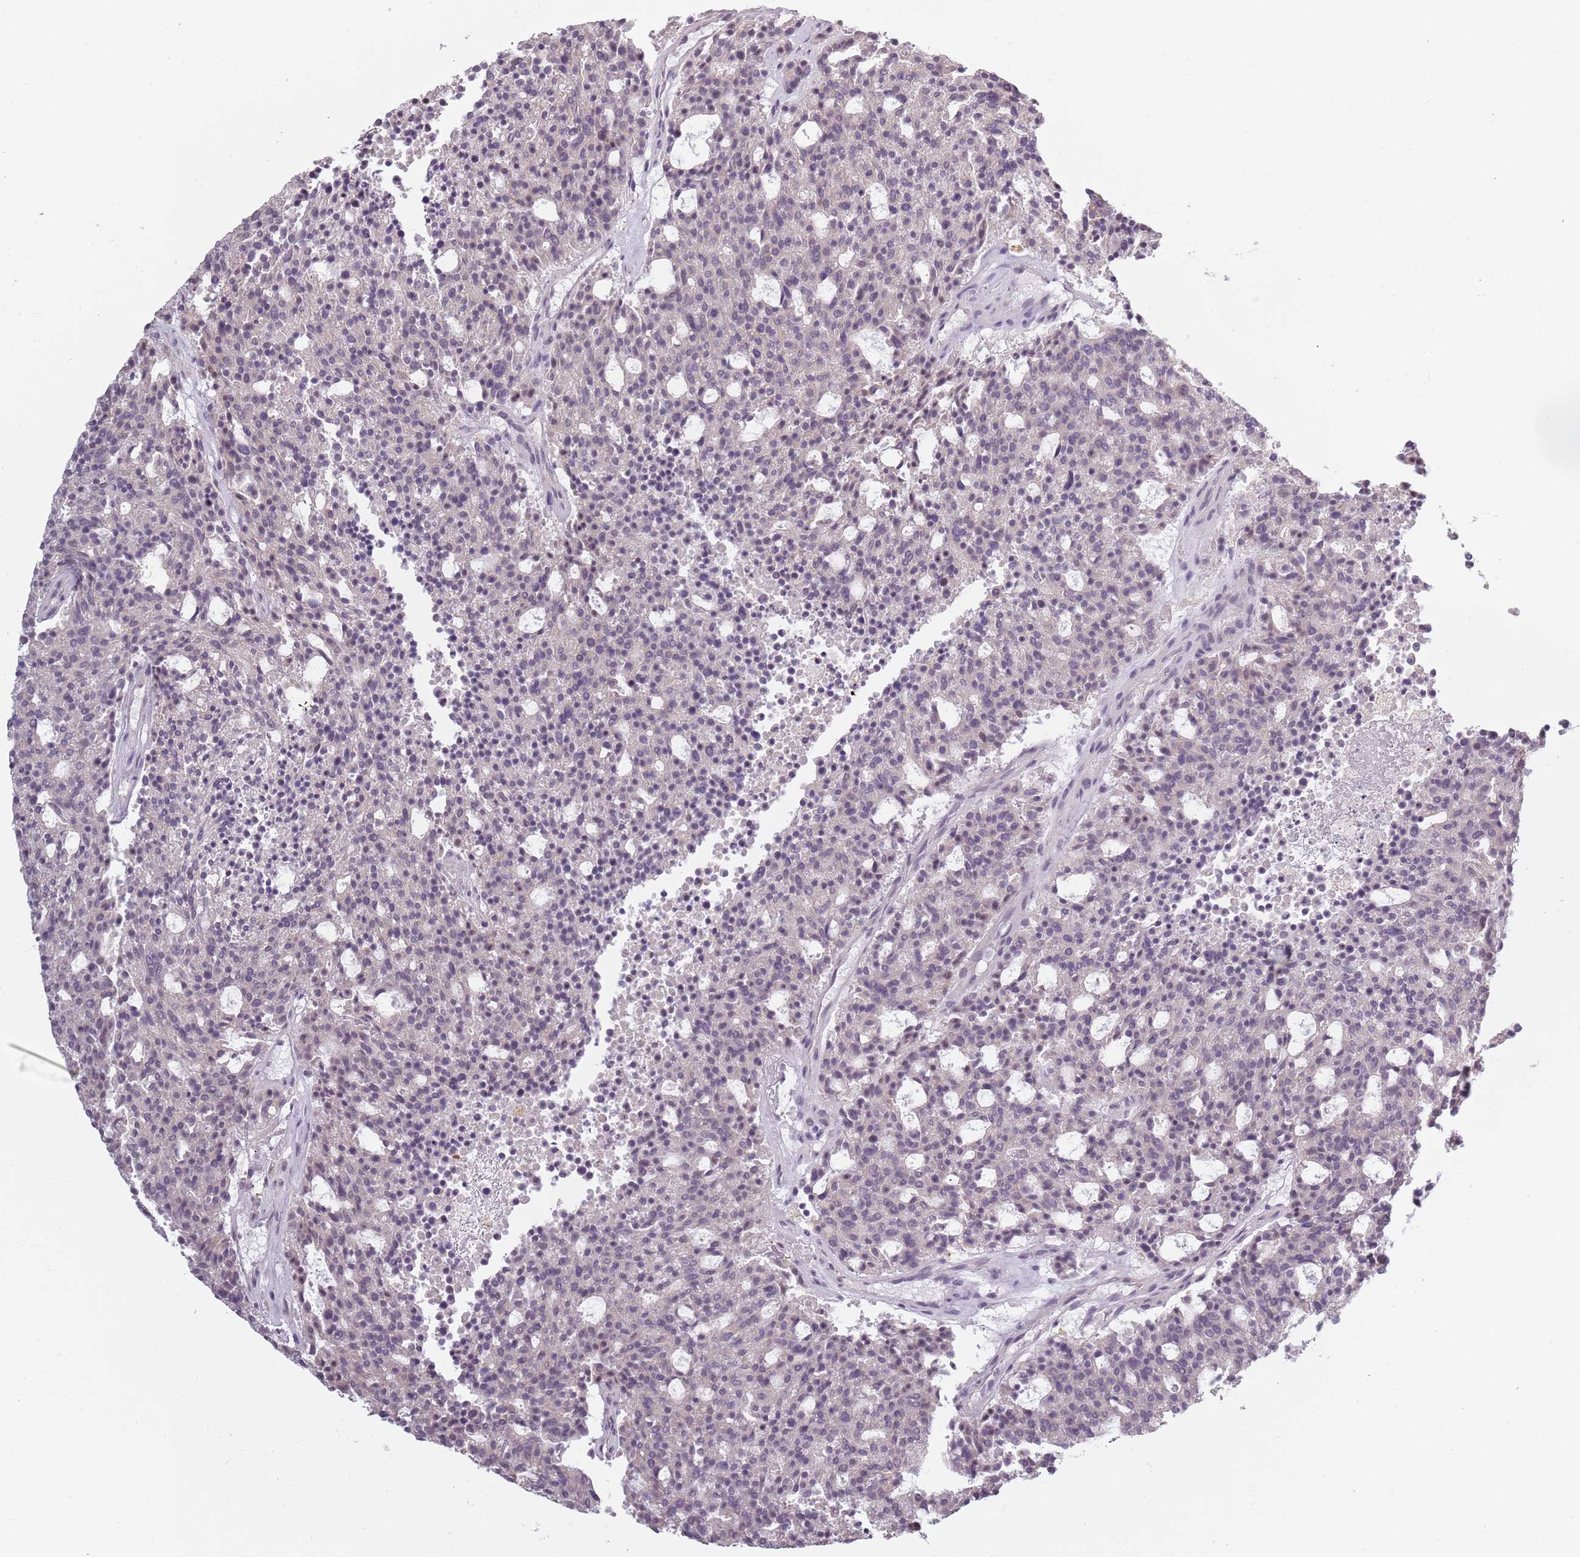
{"staining": {"intensity": "negative", "quantity": "none", "location": "none"}, "tissue": "carcinoid", "cell_type": "Tumor cells", "image_type": "cancer", "snomed": [{"axis": "morphology", "description": "Carcinoid, malignant, NOS"}, {"axis": "topography", "description": "Pancreas"}], "caption": "Tumor cells show no significant protein expression in malignant carcinoid.", "gene": "CC2D2B", "patient": {"sex": "female", "age": 54}}